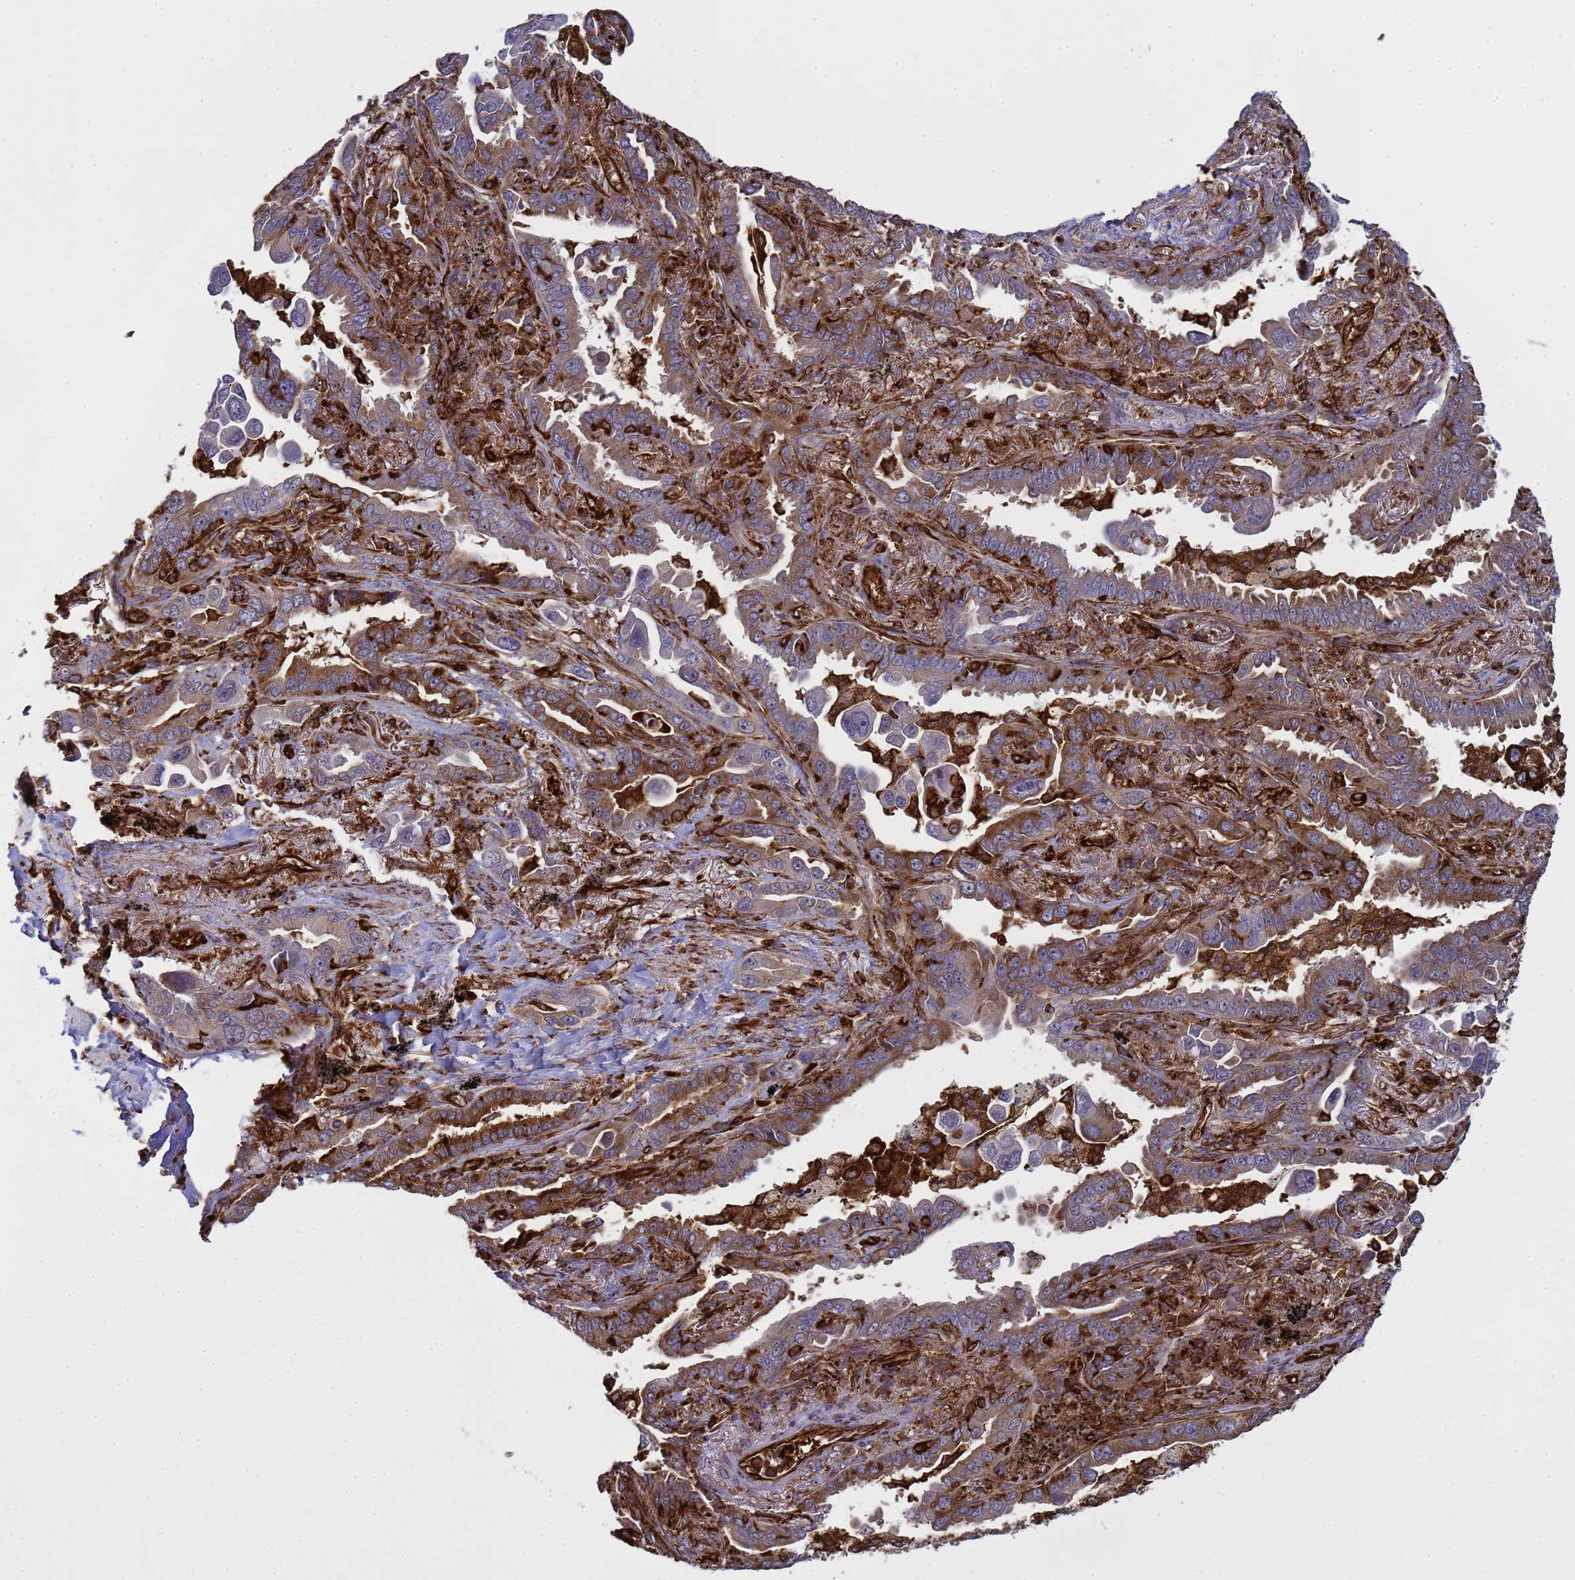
{"staining": {"intensity": "moderate", "quantity": "25%-75%", "location": "cytoplasmic/membranous"}, "tissue": "lung cancer", "cell_type": "Tumor cells", "image_type": "cancer", "snomed": [{"axis": "morphology", "description": "Adenocarcinoma, NOS"}, {"axis": "topography", "description": "Lung"}], "caption": "The histopathology image reveals immunohistochemical staining of lung adenocarcinoma. There is moderate cytoplasmic/membranous expression is seen in approximately 25%-75% of tumor cells. (Brightfield microscopy of DAB IHC at high magnification).", "gene": "ZBTB8OS", "patient": {"sex": "male", "age": 67}}